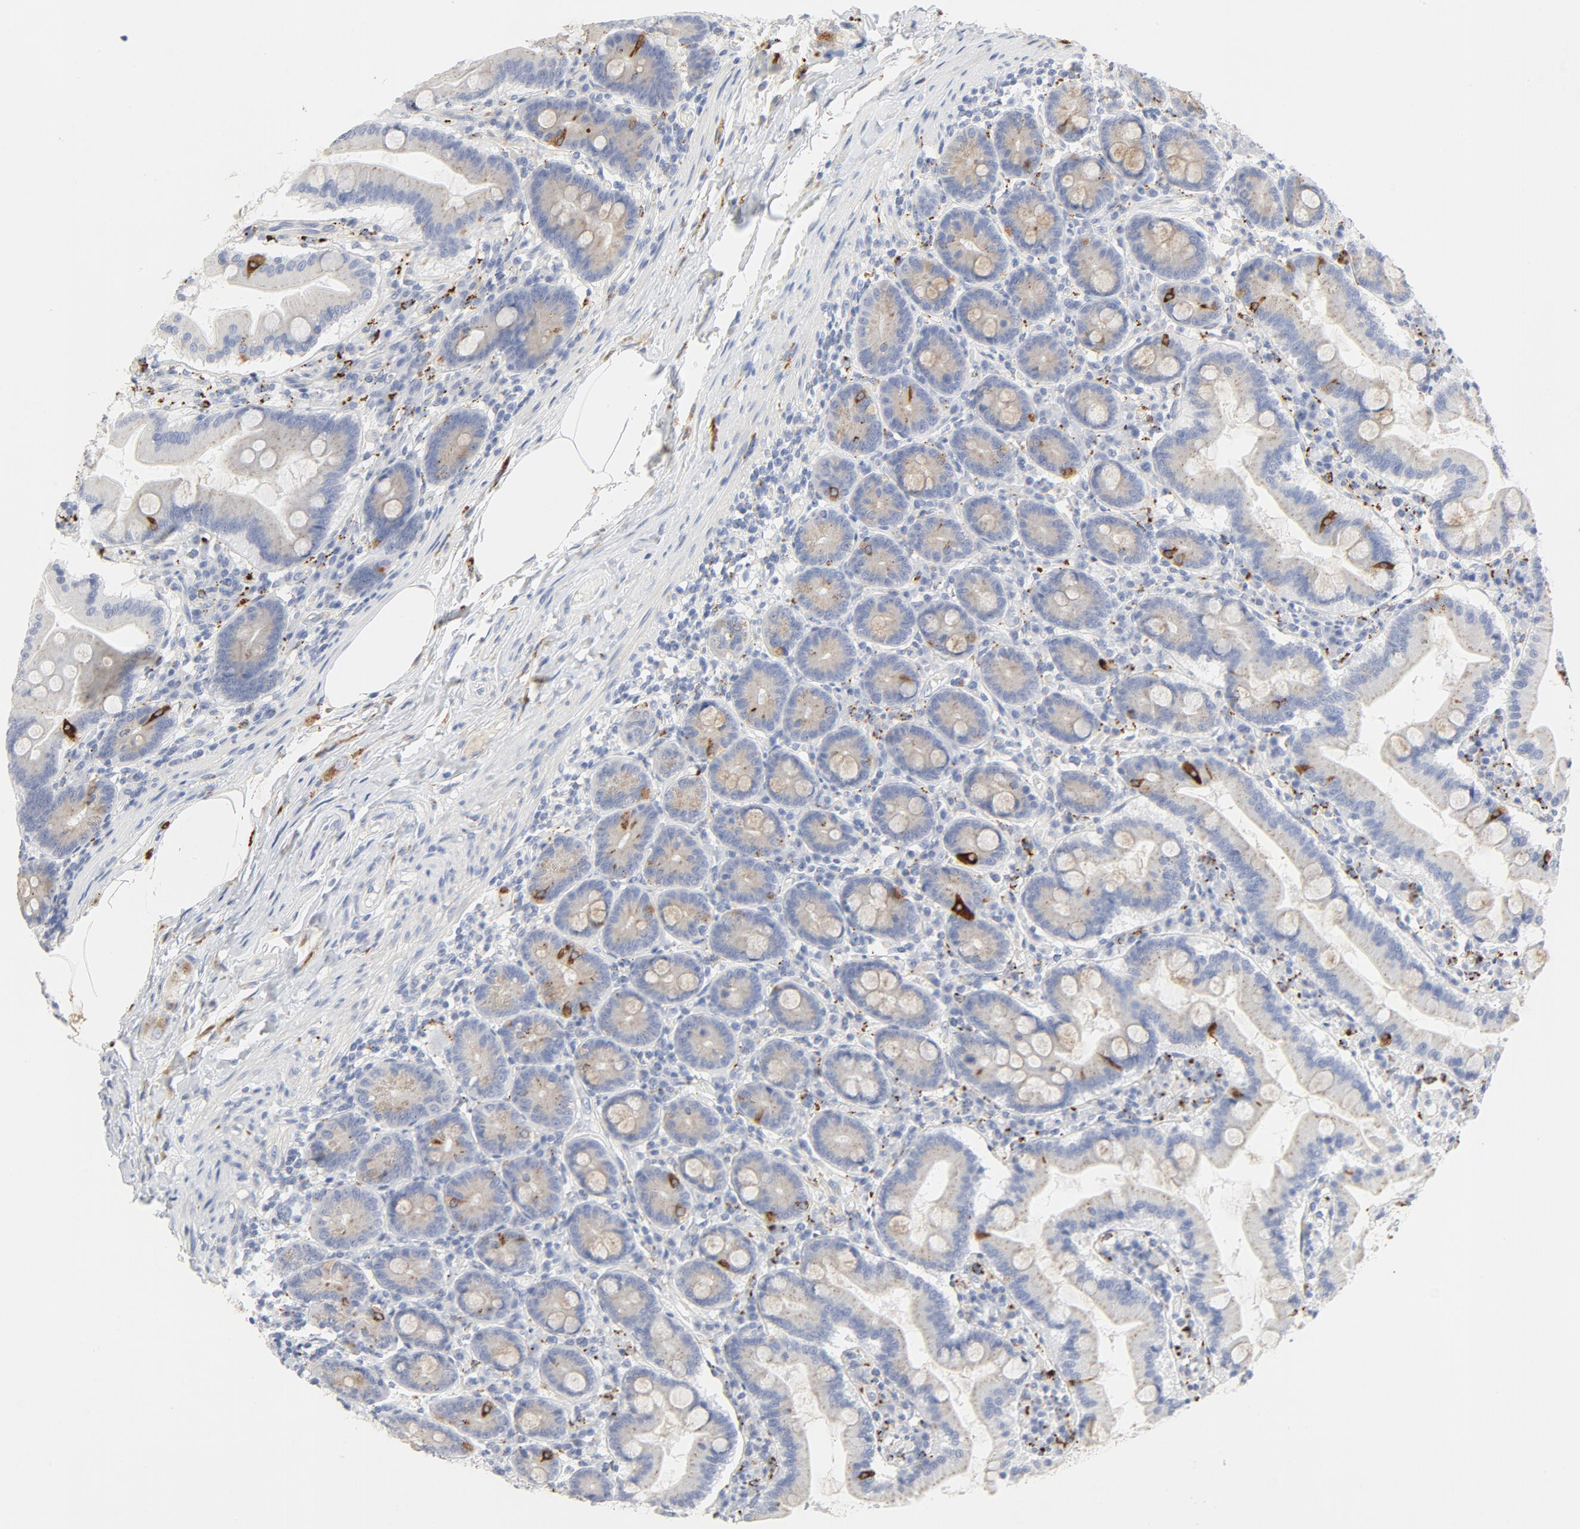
{"staining": {"intensity": "weak", "quantity": ">75%", "location": "cytoplasmic/membranous"}, "tissue": "duodenum", "cell_type": "Glandular cells", "image_type": "normal", "snomed": [{"axis": "morphology", "description": "Normal tissue, NOS"}, {"axis": "topography", "description": "Duodenum"}], "caption": "Protein staining of unremarkable duodenum shows weak cytoplasmic/membranous staining in approximately >75% of glandular cells.", "gene": "MAGEB17", "patient": {"sex": "female", "age": 64}}